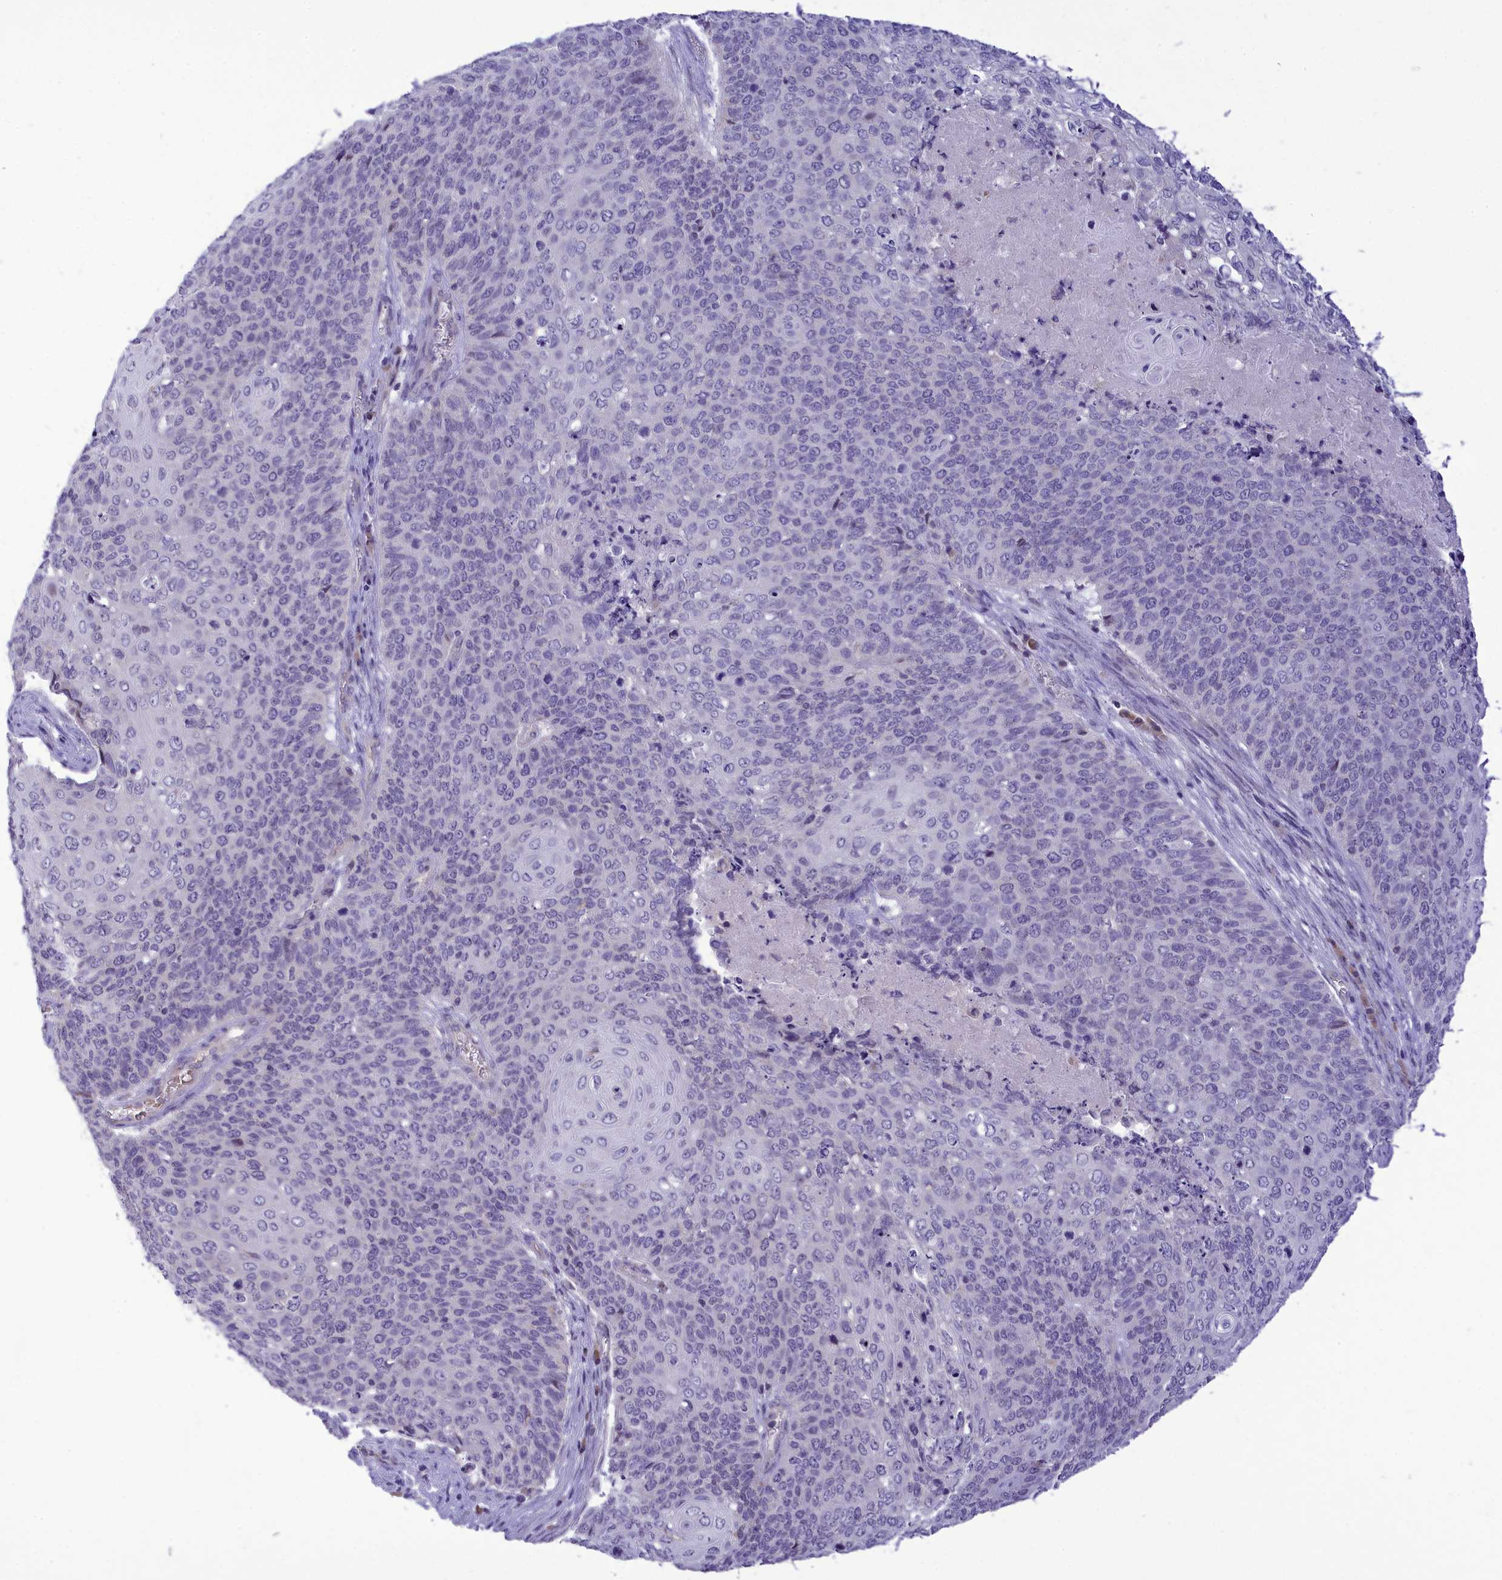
{"staining": {"intensity": "negative", "quantity": "none", "location": "none"}, "tissue": "cervical cancer", "cell_type": "Tumor cells", "image_type": "cancer", "snomed": [{"axis": "morphology", "description": "Squamous cell carcinoma, NOS"}, {"axis": "topography", "description": "Cervix"}], "caption": "Immunohistochemistry micrograph of neoplastic tissue: human squamous cell carcinoma (cervical) stained with DAB (3,3'-diaminobenzidine) displays no significant protein expression in tumor cells.", "gene": "DCAF16", "patient": {"sex": "female", "age": 39}}